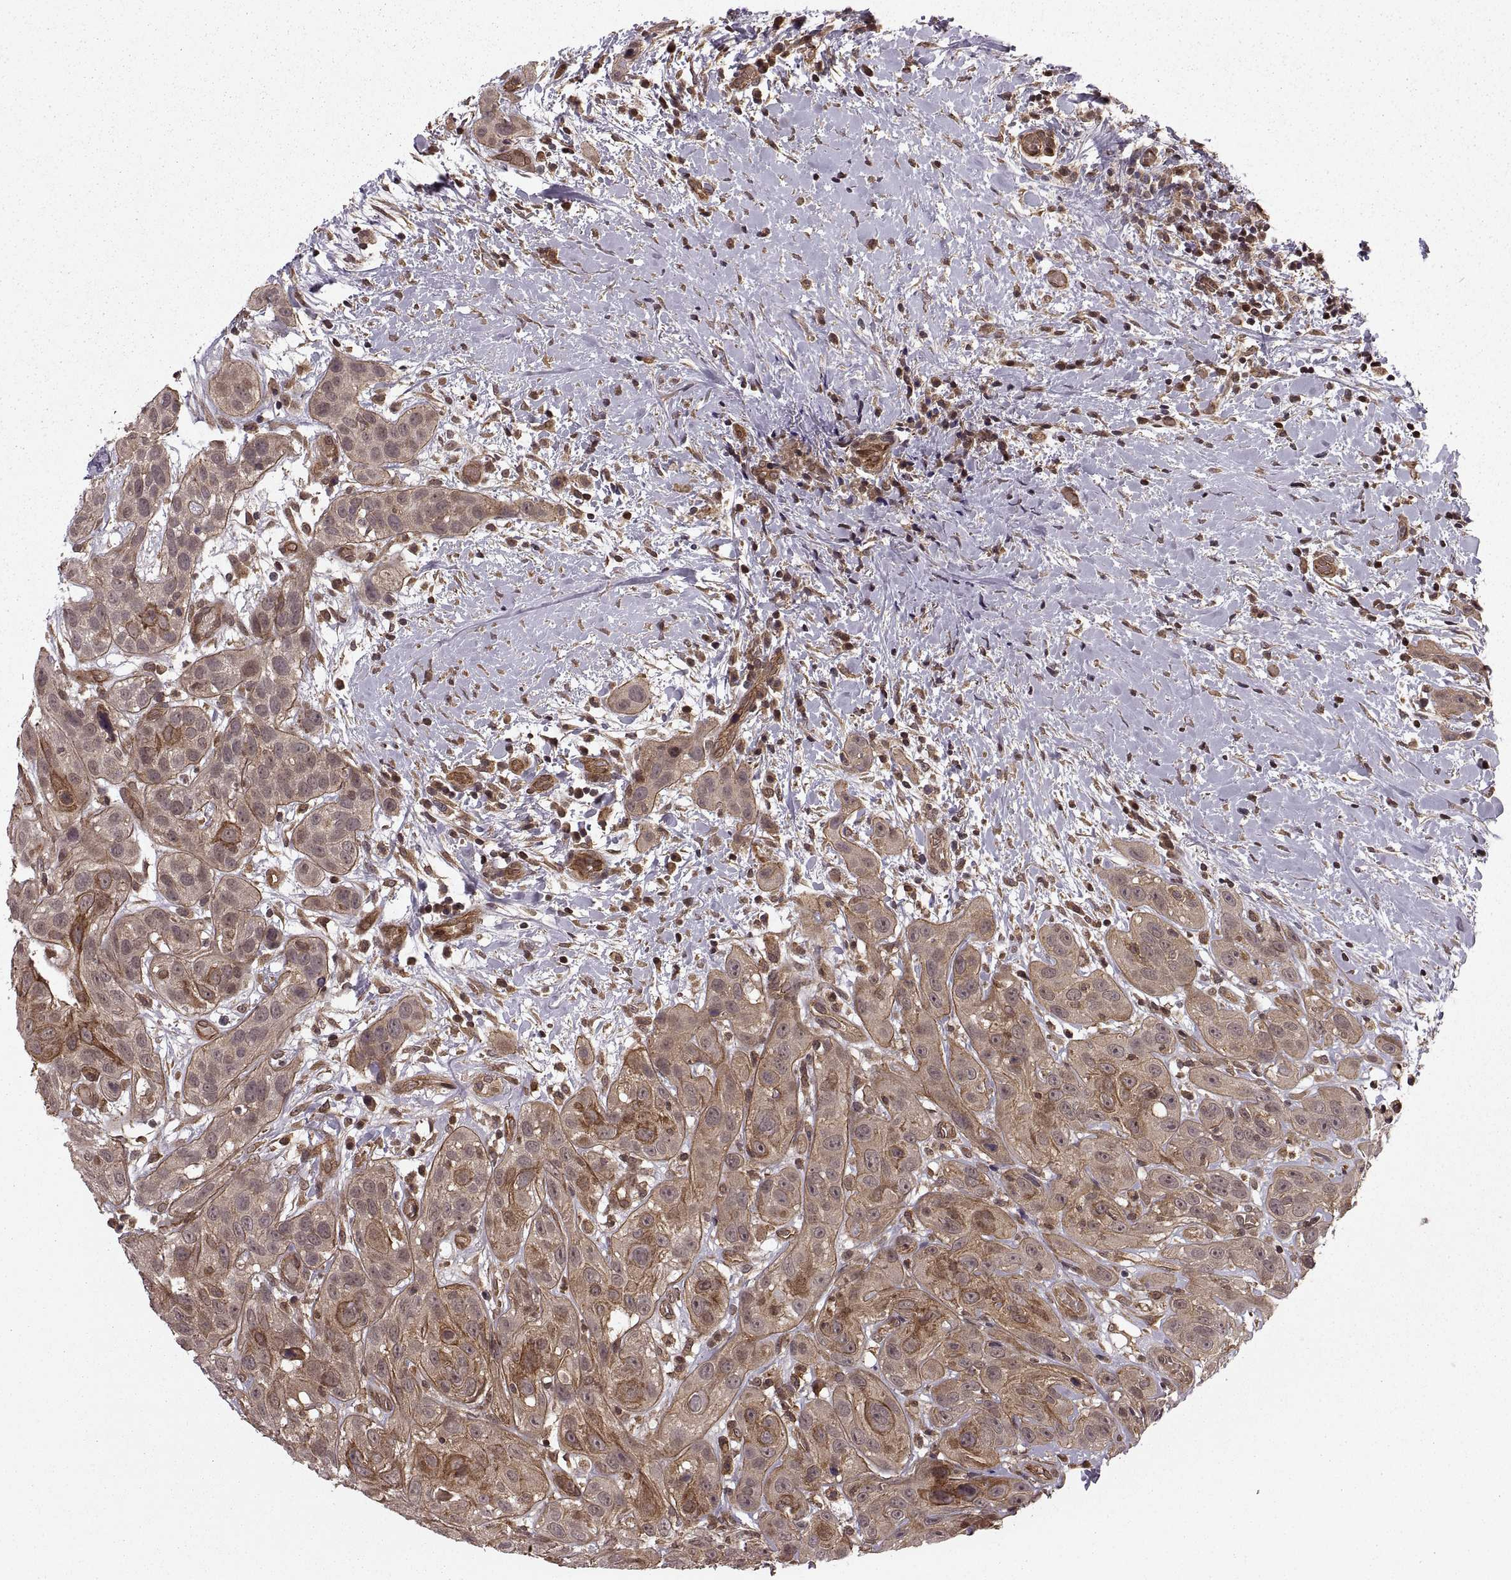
{"staining": {"intensity": "strong", "quantity": "<25%", "location": "cytoplasmic/membranous"}, "tissue": "head and neck cancer", "cell_type": "Tumor cells", "image_type": "cancer", "snomed": [{"axis": "morphology", "description": "Normal tissue, NOS"}, {"axis": "morphology", "description": "Squamous cell carcinoma, NOS"}, {"axis": "topography", "description": "Oral tissue"}, {"axis": "topography", "description": "Salivary gland"}, {"axis": "topography", "description": "Head-Neck"}], "caption": "This is an image of immunohistochemistry (IHC) staining of head and neck cancer, which shows strong expression in the cytoplasmic/membranous of tumor cells.", "gene": "DEDD", "patient": {"sex": "female", "age": 62}}